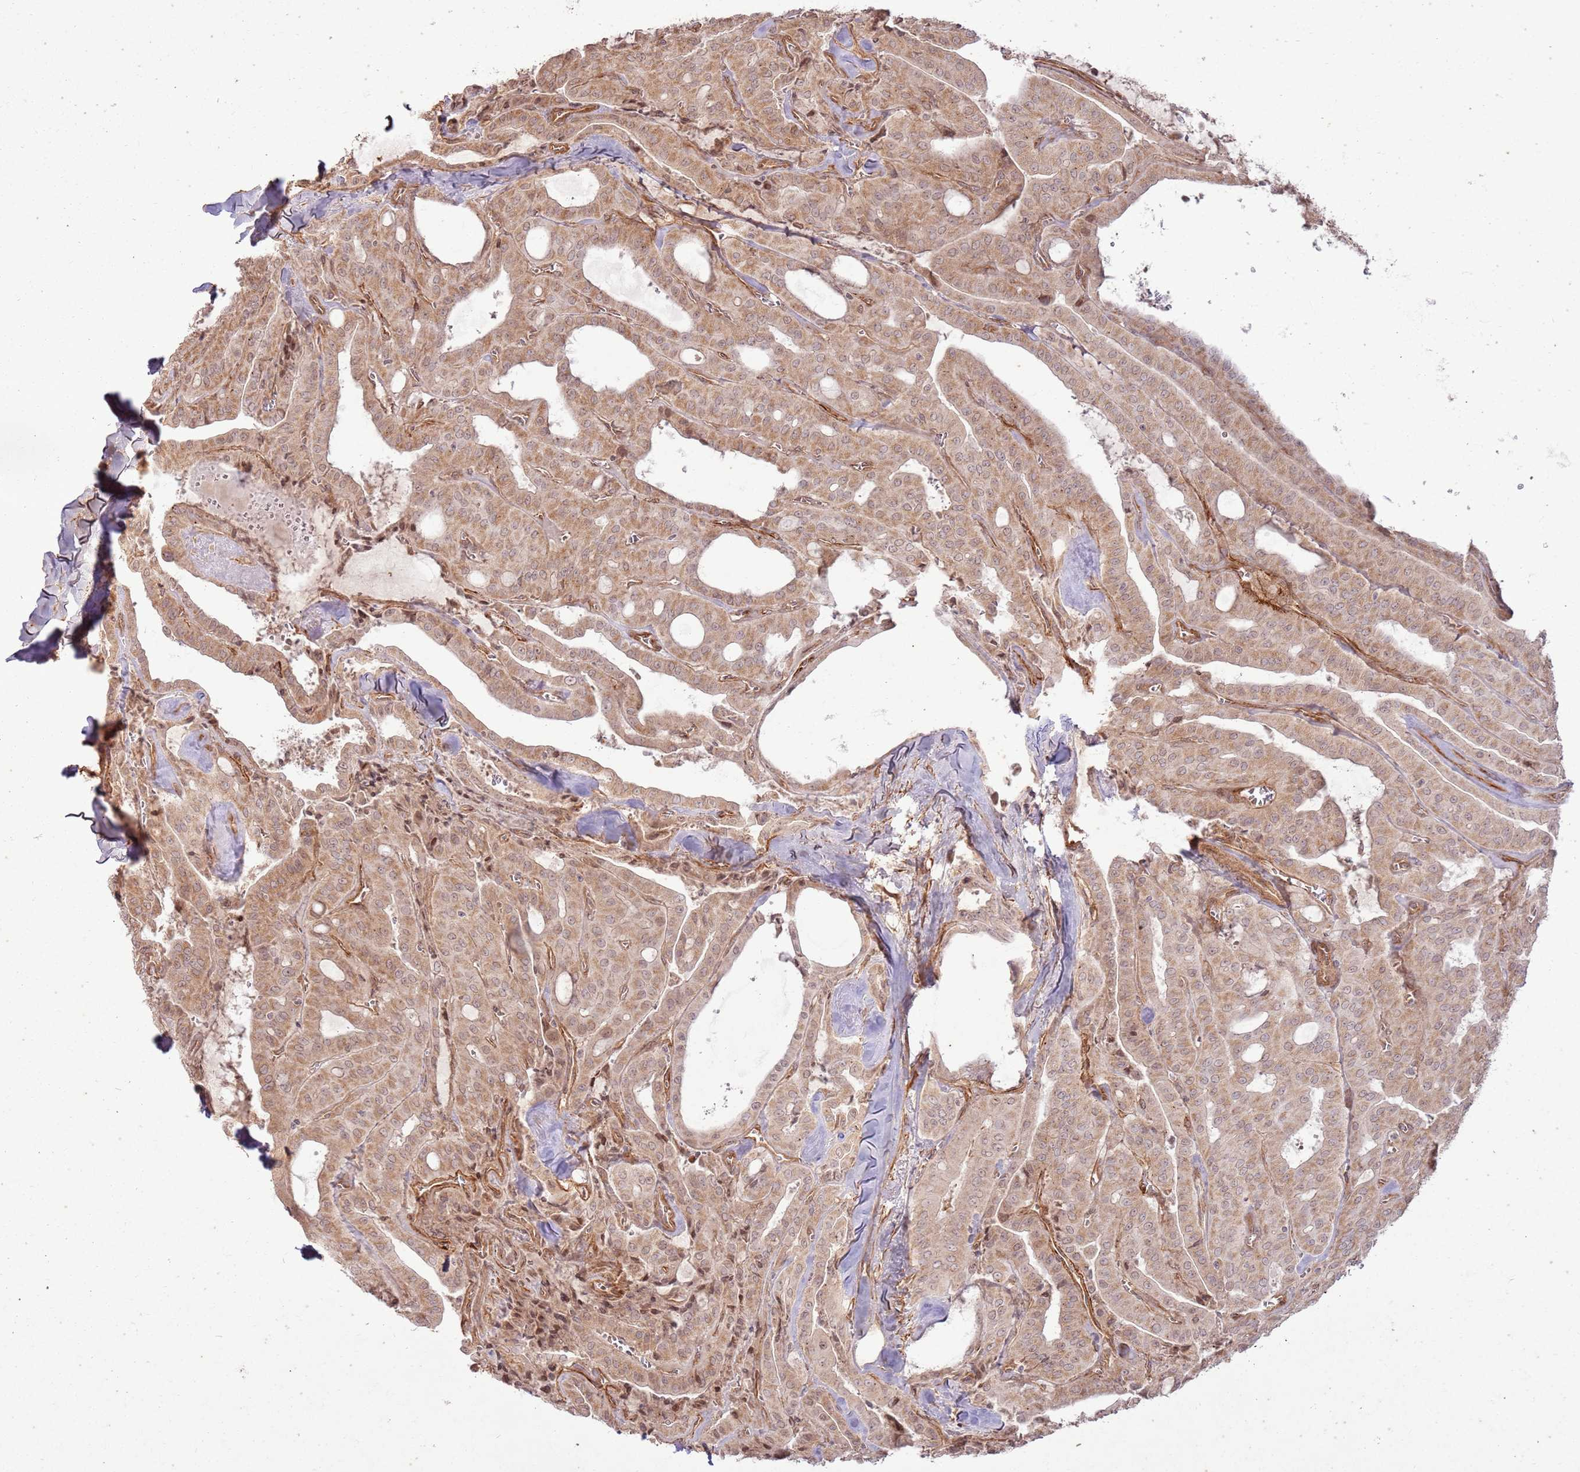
{"staining": {"intensity": "moderate", "quantity": ">75%", "location": "cytoplasmic/membranous"}, "tissue": "thyroid cancer", "cell_type": "Tumor cells", "image_type": "cancer", "snomed": [{"axis": "morphology", "description": "Papillary adenocarcinoma, NOS"}, {"axis": "topography", "description": "Thyroid gland"}], "caption": "Thyroid cancer (papillary adenocarcinoma) stained for a protein demonstrates moderate cytoplasmic/membranous positivity in tumor cells.", "gene": "ZNF623", "patient": {"sex": "male", "age": 52}}